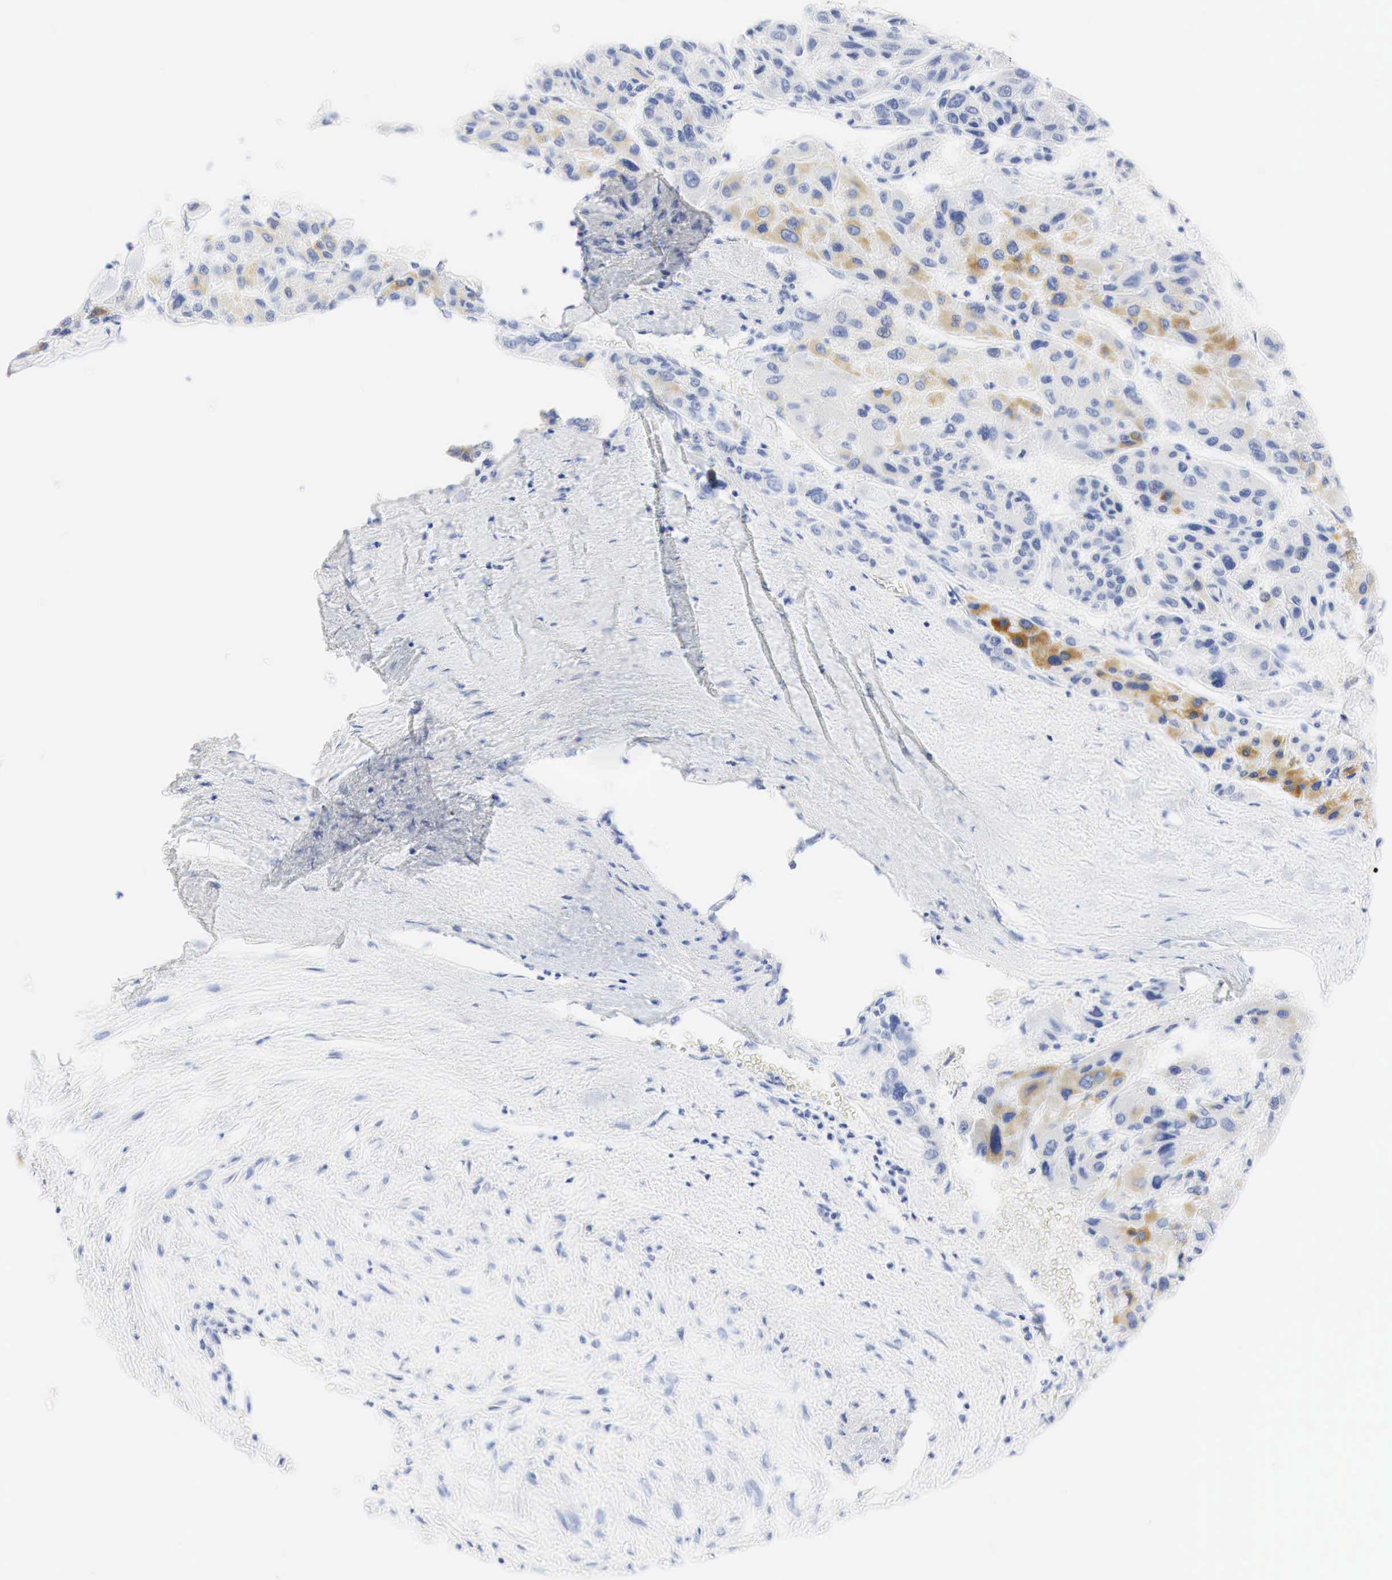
{"staining": {"intensity": "moderate", "quantity": "25%-75%", "location": "cytoplasmic/membranous"}, "tissue": "liver cancer", "cell_type": "Tumor cells", "image_type": "cancer", "snomed": [{"axis": "morphology", "description": "Carcinoma, Hepatocellular, NOS"}, {"axis": "topography", "description": "Liver"}], "caption": "There is medium levels of moderate cytoplasmic/membranous positivity in tumor cells of hepatocellular carcinoma (liver), as demonstrated by immunohistochemical staining (brown color).", "gene": "NKX2-1", "patient": {"sex": "male", "age": 64}}